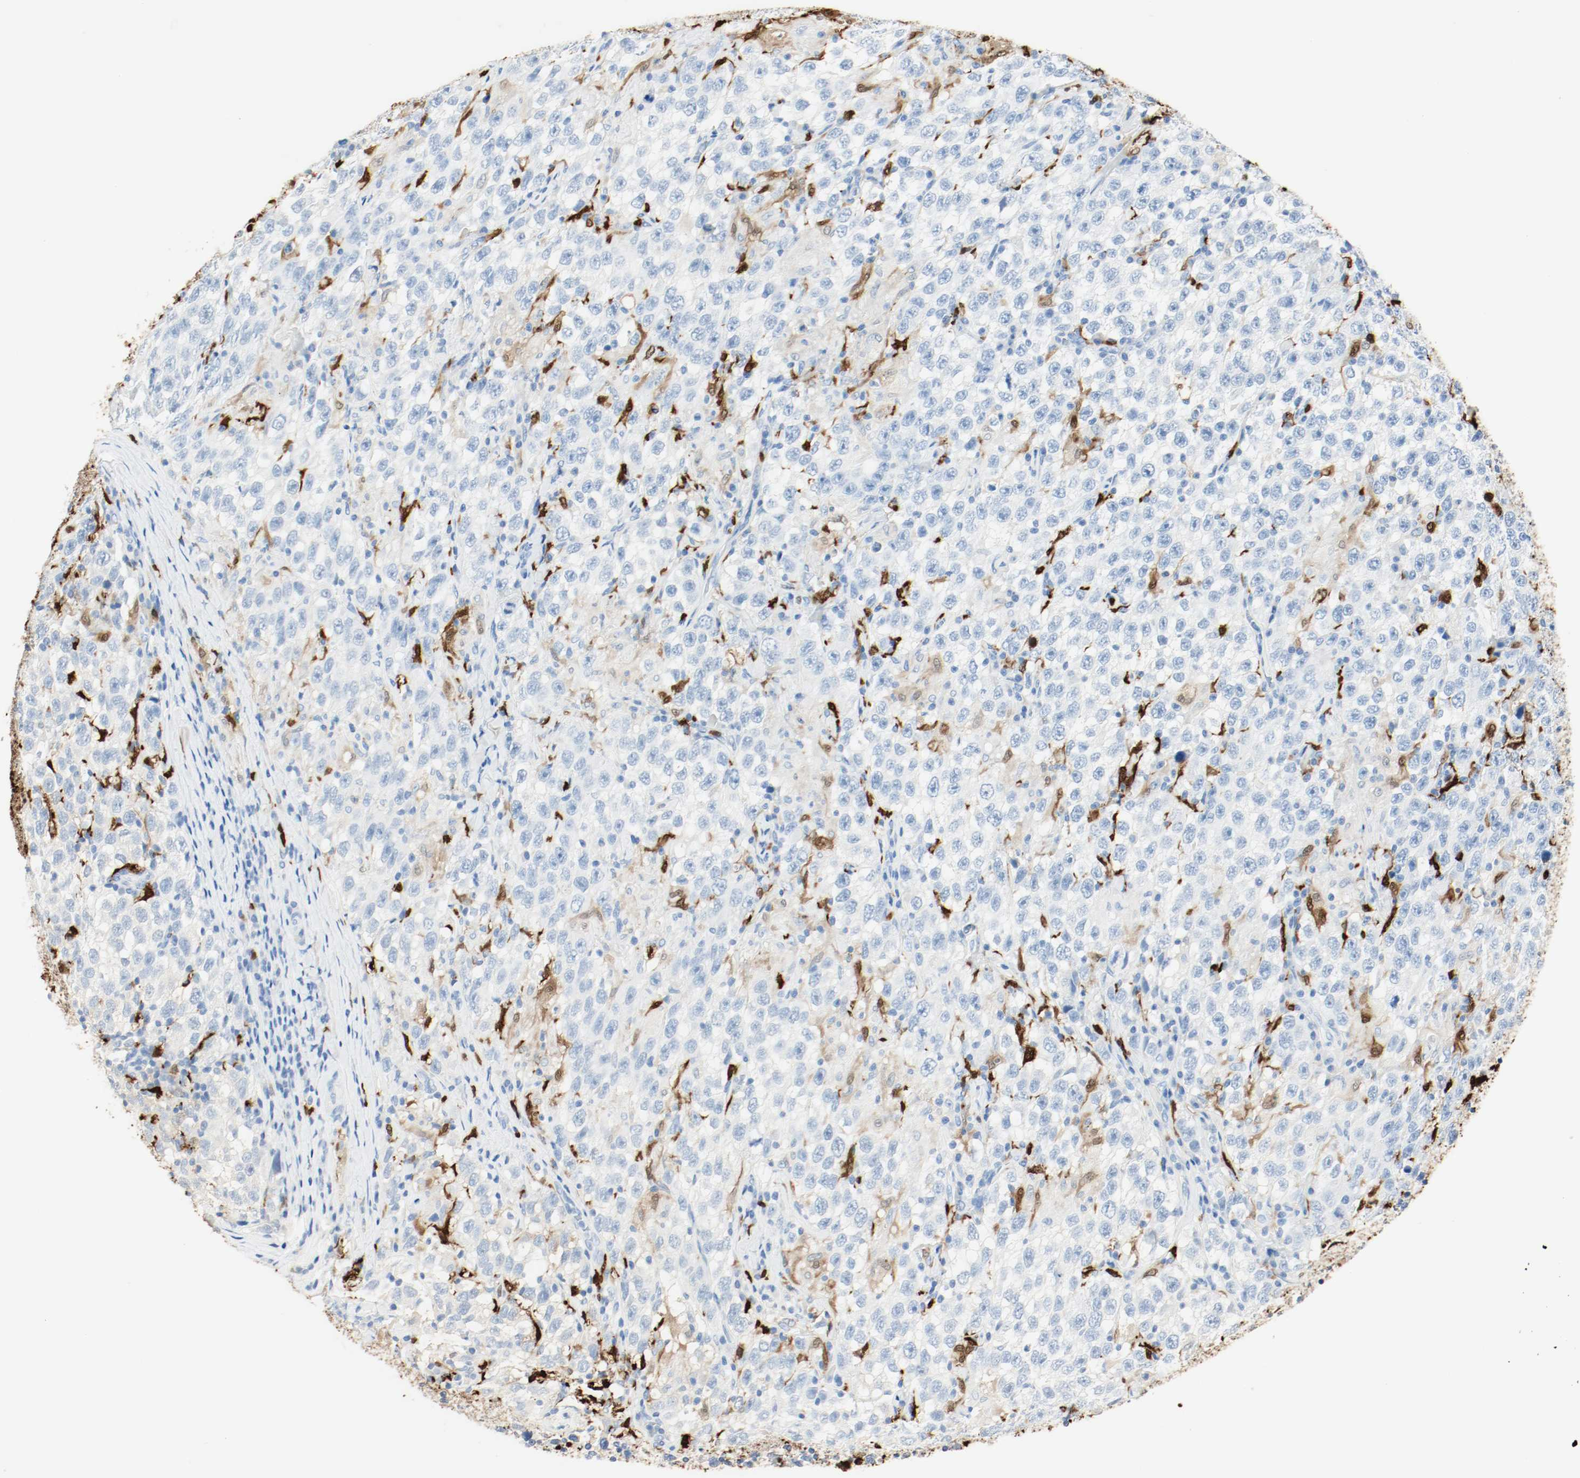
{"staining": {"intensity": "negative", "quantity": "none", "location": "none"}, "tissue": "testis cancer", "cell_type": "Tumor cells", "image_type": "cancer", "snomed": [{"axis": "morphology", "description": "Seminoma, NOS"}, {"axis": "topography", "description": "Testis"}], "caption": "Tumor cells show no significant staining in testis seminoma. (DAB (3,3'-diaminobenzidine) immunohistochemistry (IHC) with hematoxylin counter stain).", "gene": "S100A9", "patient": {"sex": "male", "age": 41}}